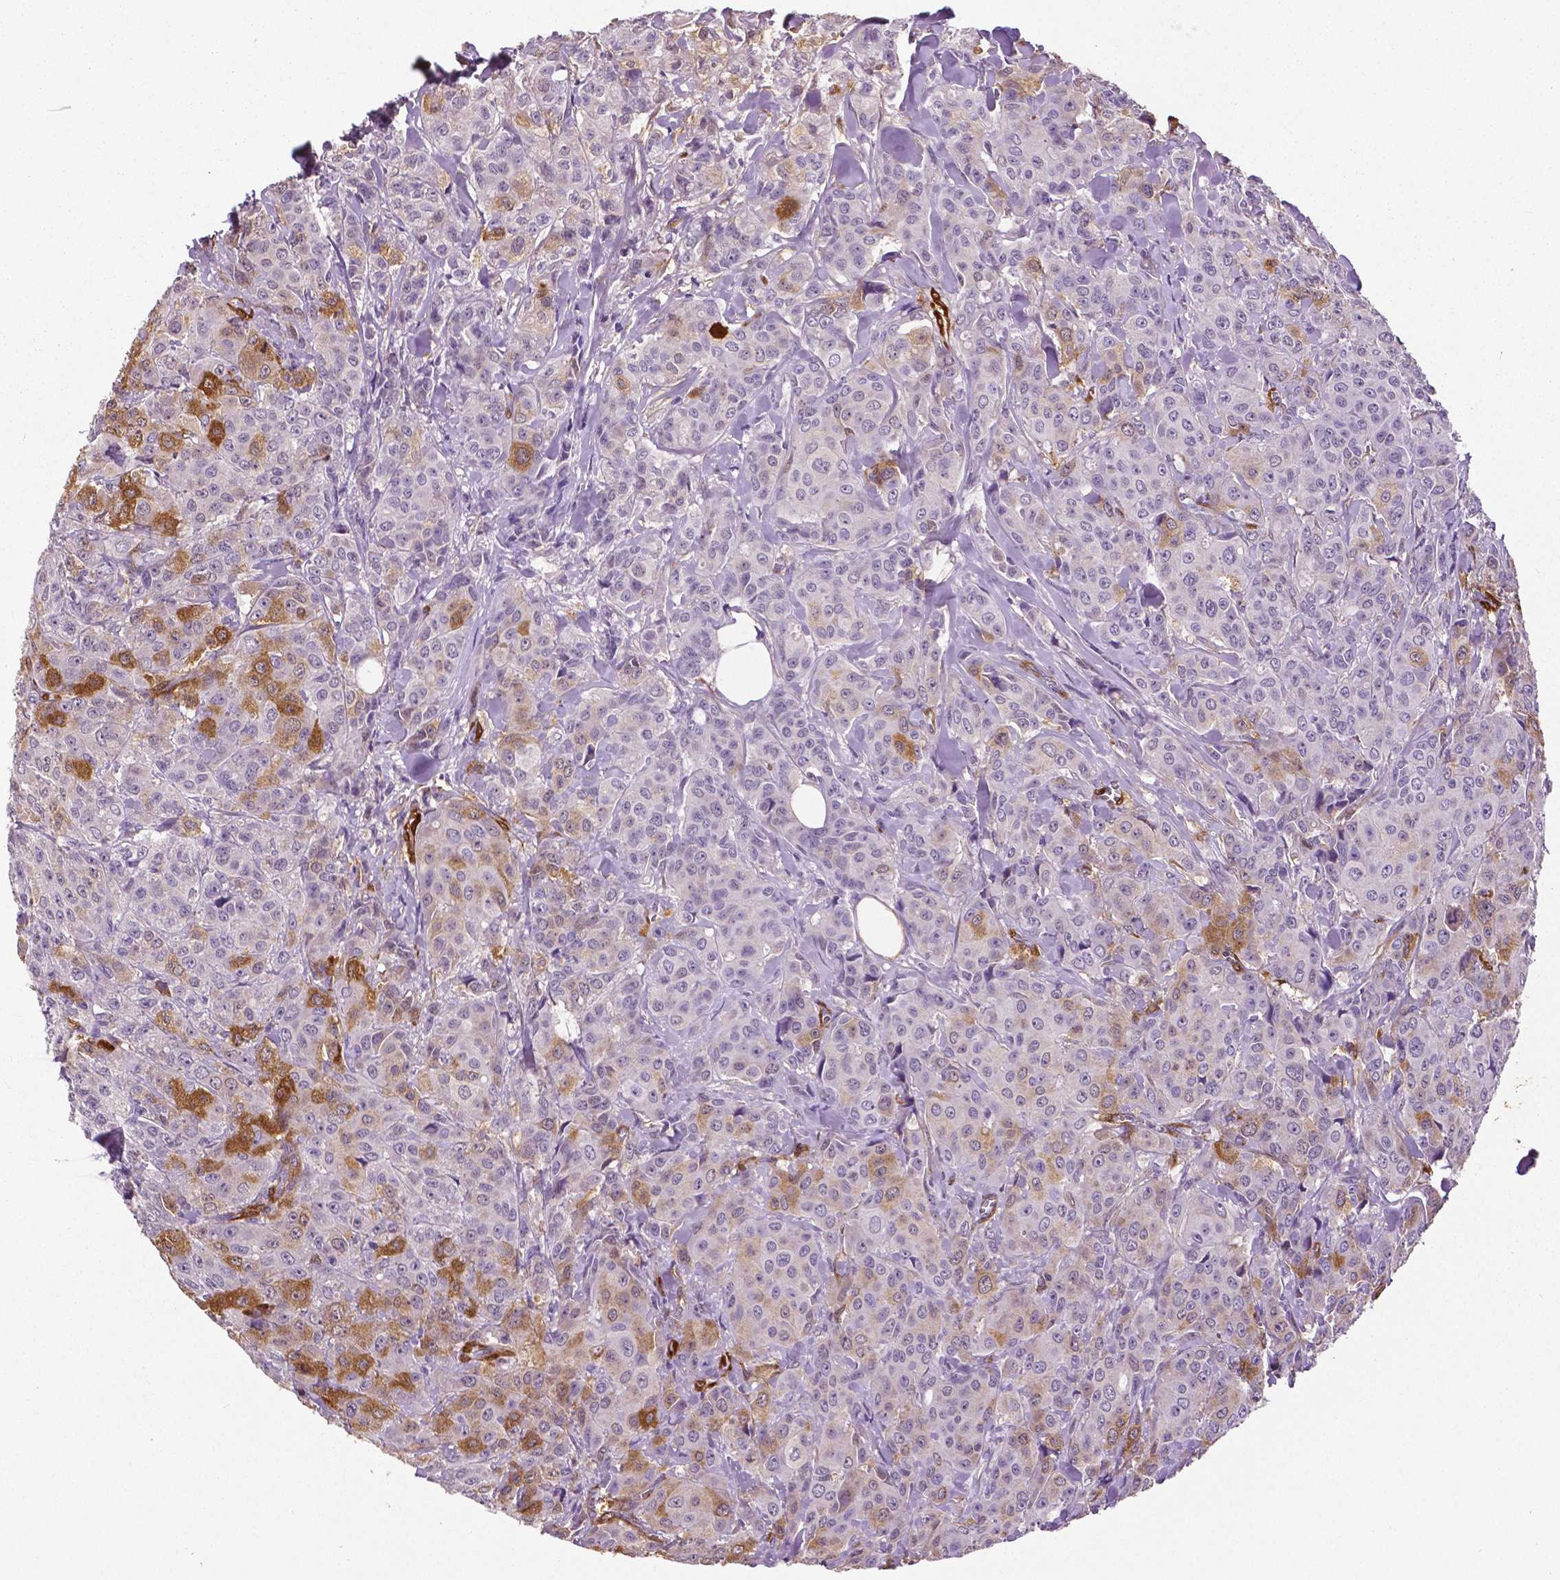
{"staining": {"intensity": "moderate", "quantity": "<25%", "location": "cytoplasmic/membranous"}, "tissue": "breast cancer", "cell_type": "Tumor cells", "image_type": "cancer", "snomed": [{"axis": "morphology", "description": "Duct carcinoma"}, {"axis": "topography", "description": "Breast"}], "caption": "A histopathology image of breast cancer stained for a protein shows moderate cytoplasmic/membranous brown staining in tumor cells.", "gene": "PHGDH", "patient": {"sex": "female", "age": 43}}